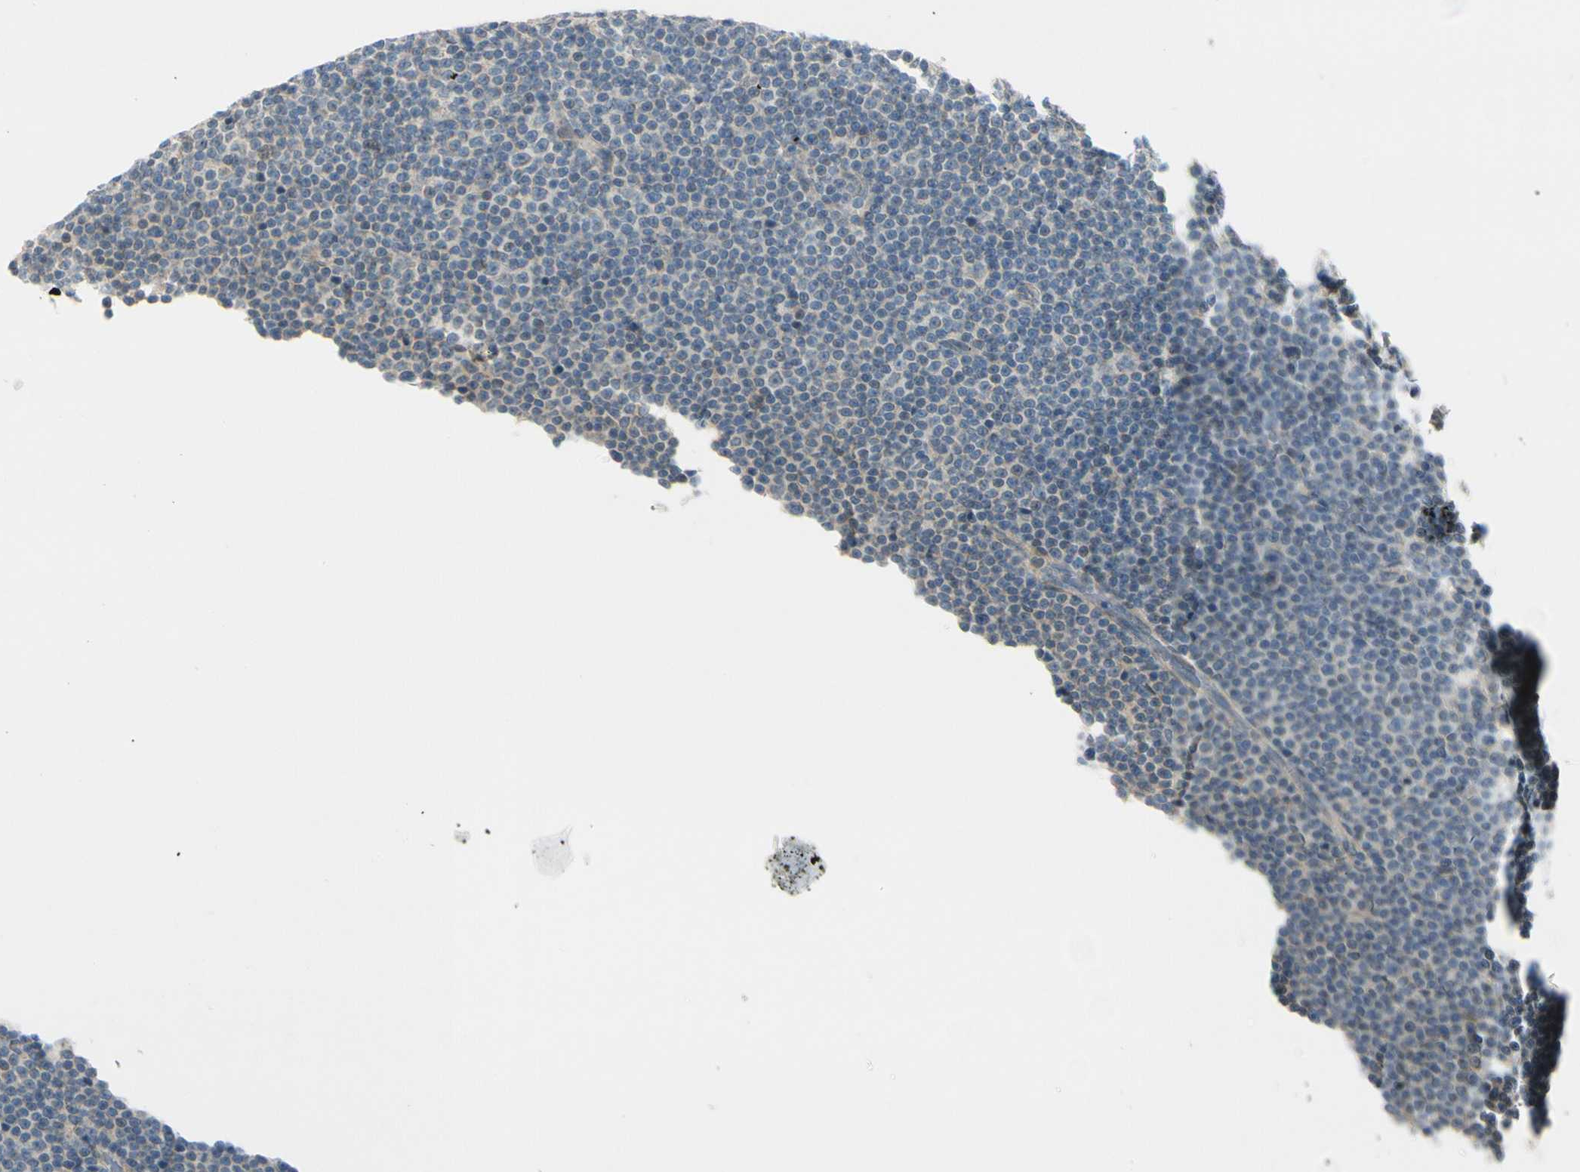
{"staining": {"intensity": "negative", "quantity": "none", "location": "none"}, "tissue": "lymphoma", "cell_type": "Tumor cells", "image_type": "cancer", "snomed": [{"axis": "morphology", "description": "Malignant lymphoma, non-Hodgkin's type, Low grade"}, {"axis": "topography", "description": "Lymph node"}], "caption": "Immunohistochemistry image of neoplastic tissue: human lymphoma stained with DAB exhibits no significant protein positivity in tumor cells.", "gene": "FHL2", "patient": {"sex": "female", "age": 67}}